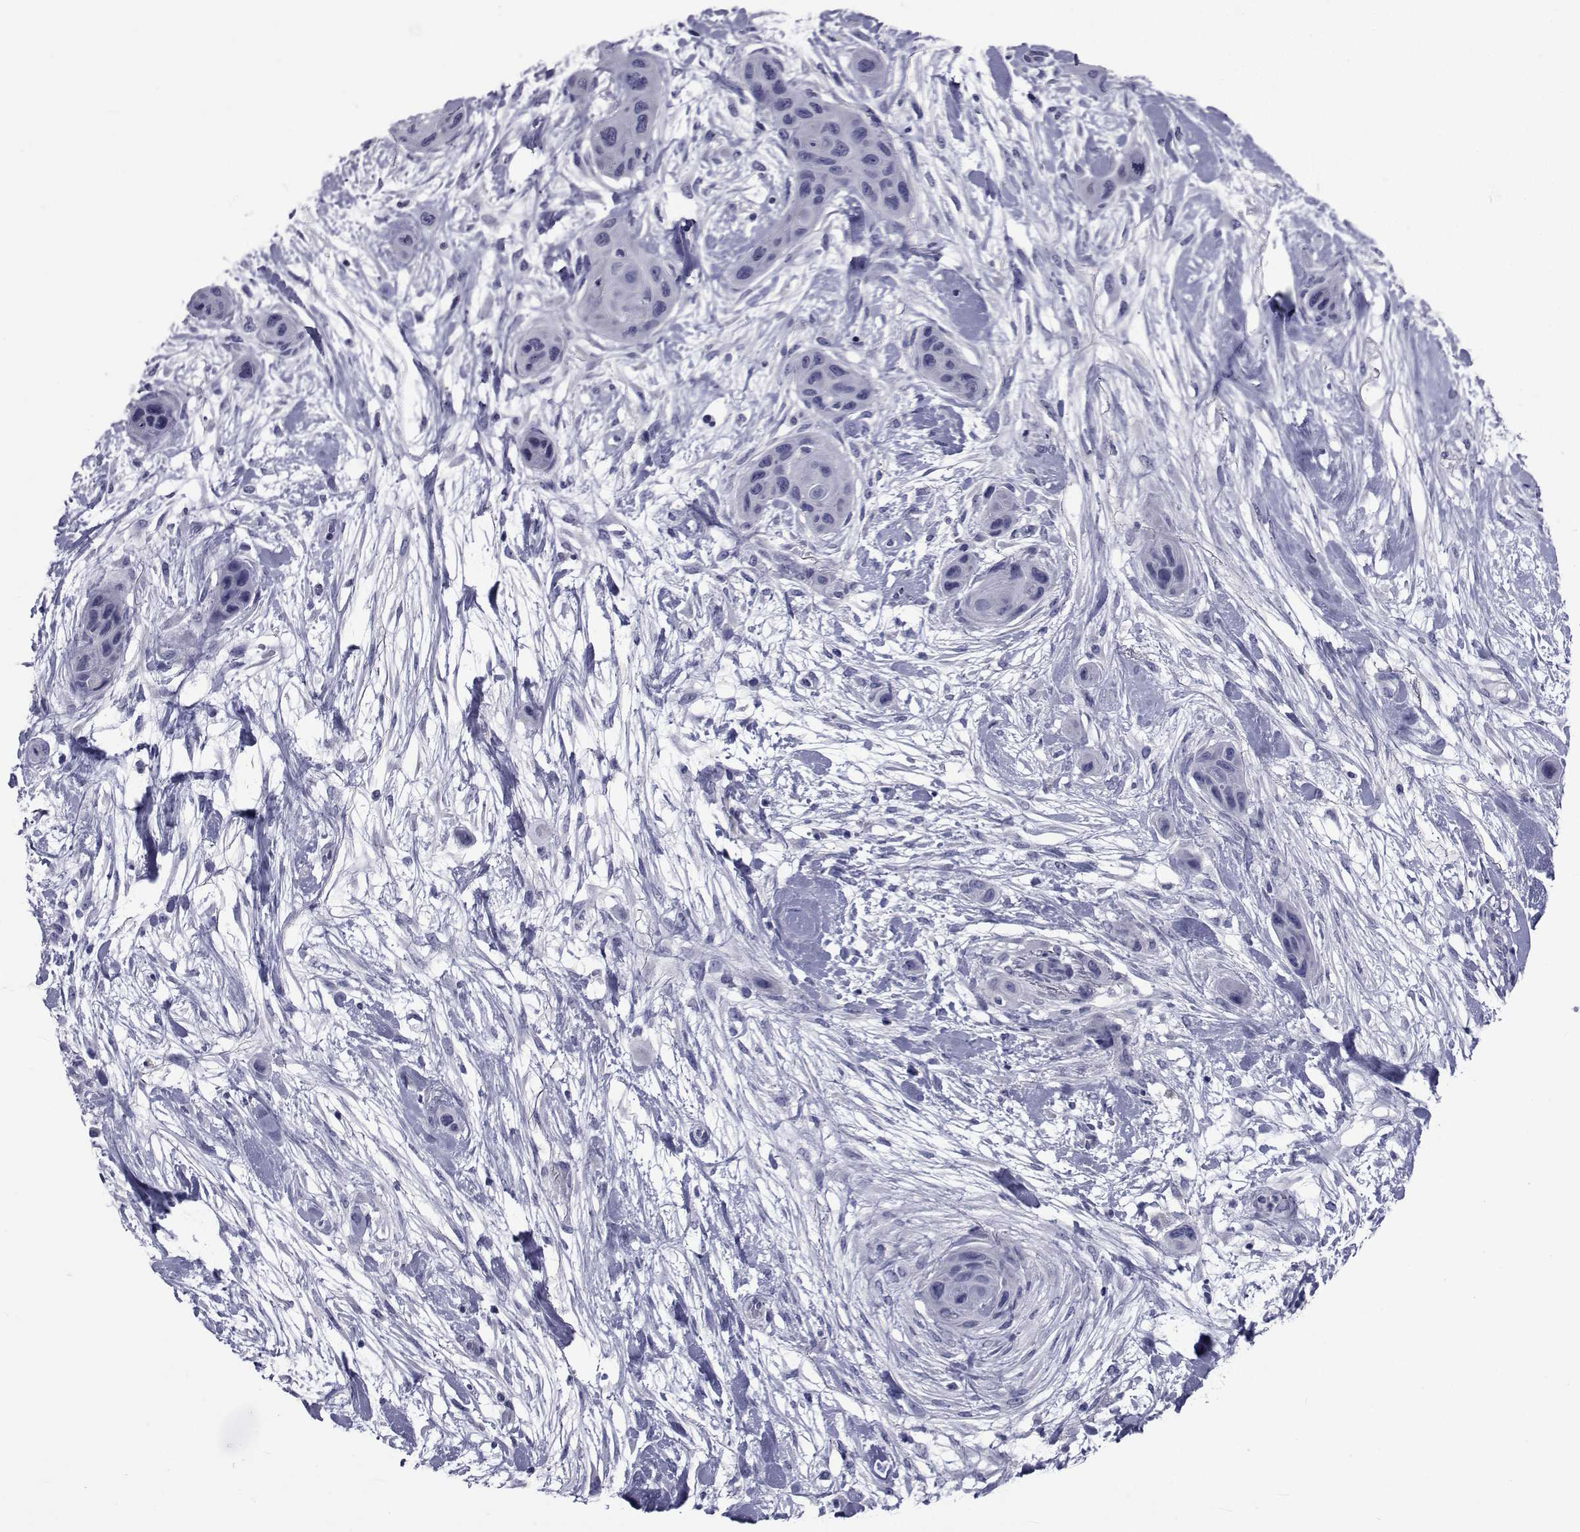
{"staining": {"intensity": "negative", "quantity": "none", "location": "none"}, "tissue": "skin cancer", "cell_type": "Tumor cells", "image_type": "cancer", "snomed": [{"axis": "morphology", "description": "Squamous cell carcinoma, NOS"}, {"axis": "topography", "description": "Skin"}], "caption": "Tumor cells show no significant protein positivity in skin cancer (squamous cell carcinoma).", "gene": "GKAP1", "patient": {"sex": "male", "age": 79}}